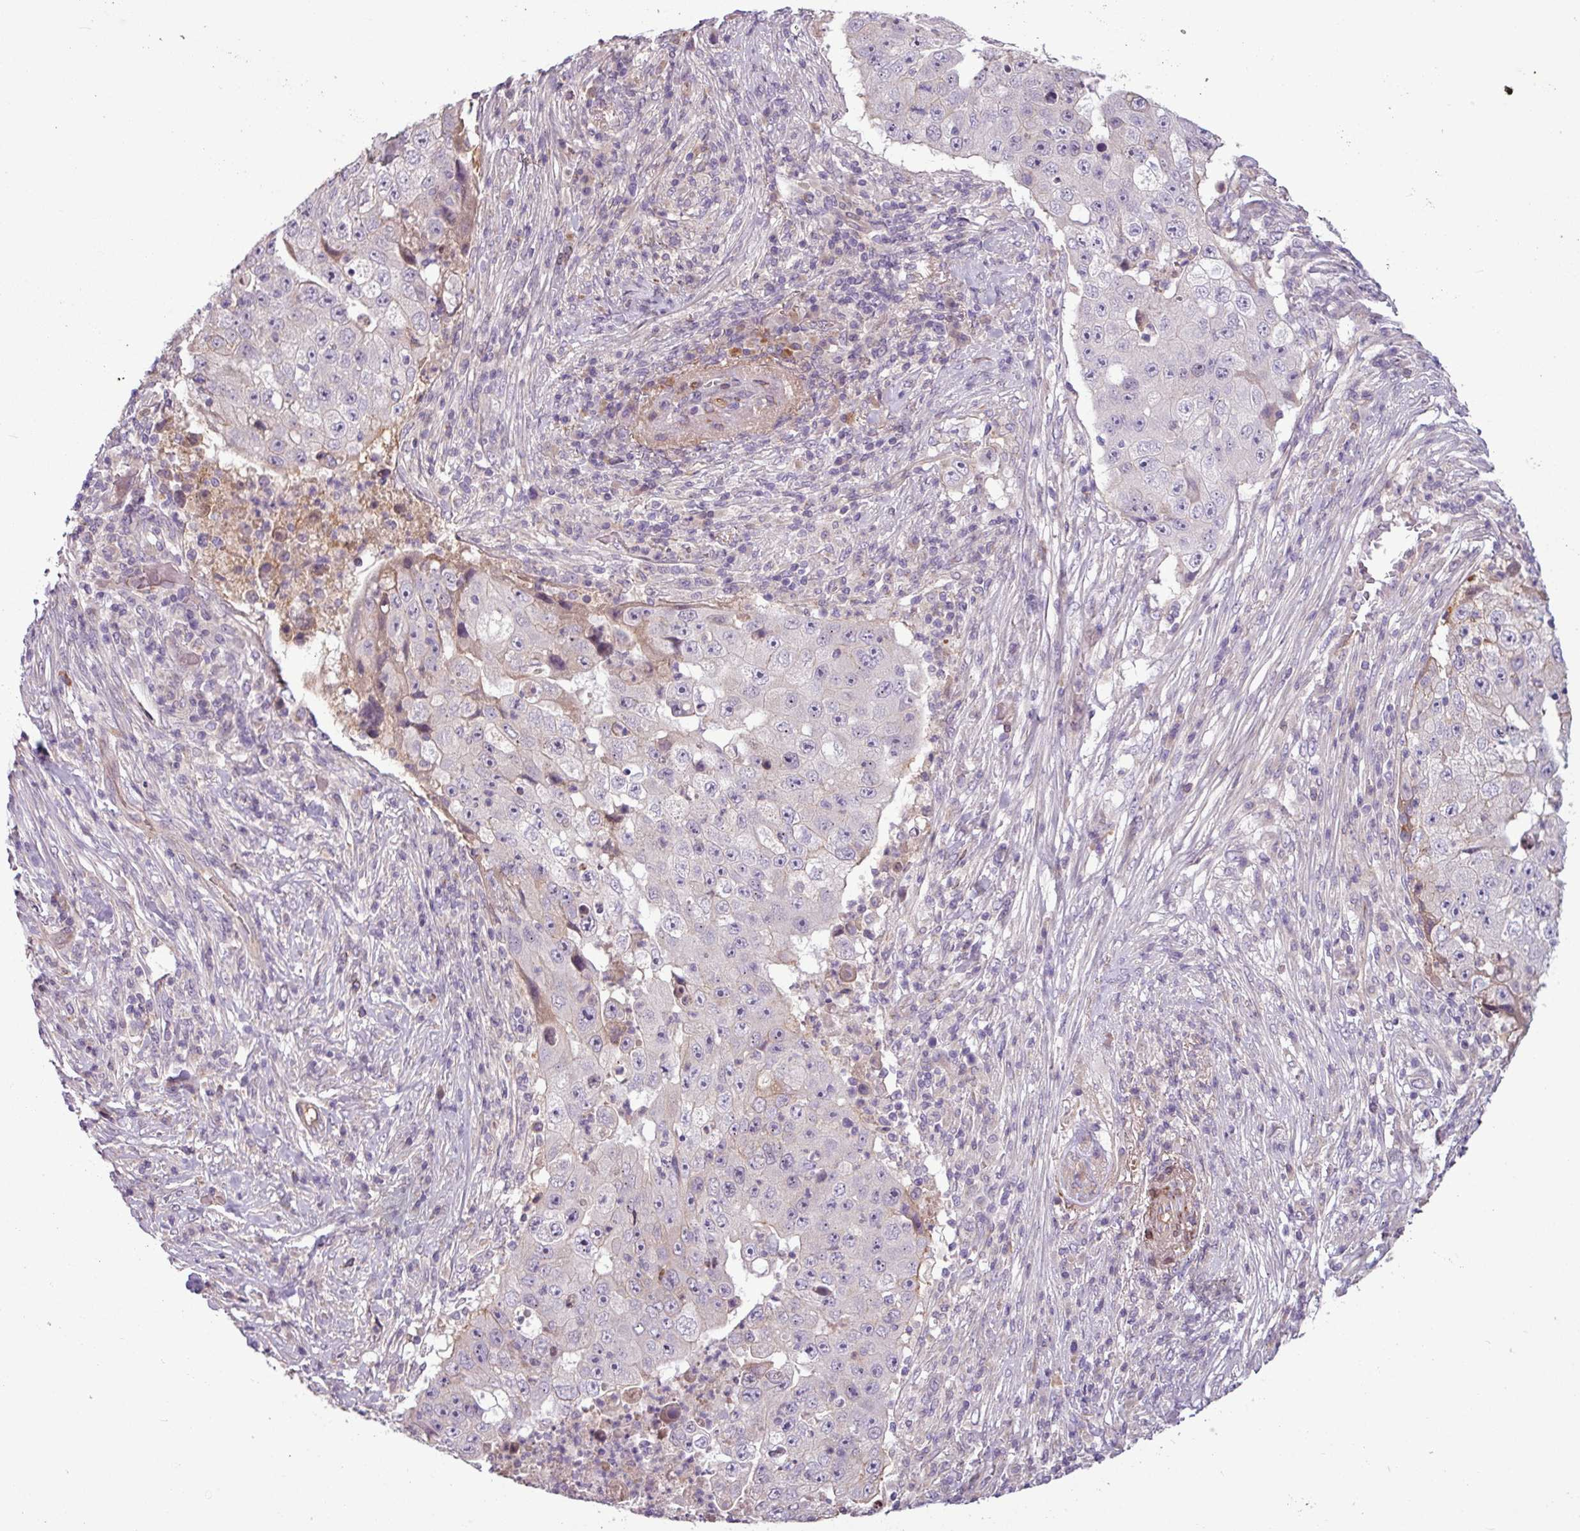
{"staining": {"intensity": "weak", "quantity": "<25%", "location": "cytoplasmic/membranous"}, "tissue": "lung cancer", "cell_type": "Tumor cells", "image_type": "cancer", "snomed": [{"axis": "morphology", "description": "Squamous cell carcinoma, NOS"}, {"axis": "topography", "description": "Lung"}], "caption": "There is no significant staining in tumor cells of lung squamous cell carcinoma.", "gene": "C4B", "patient": {"sex": "male", "age": 64}}